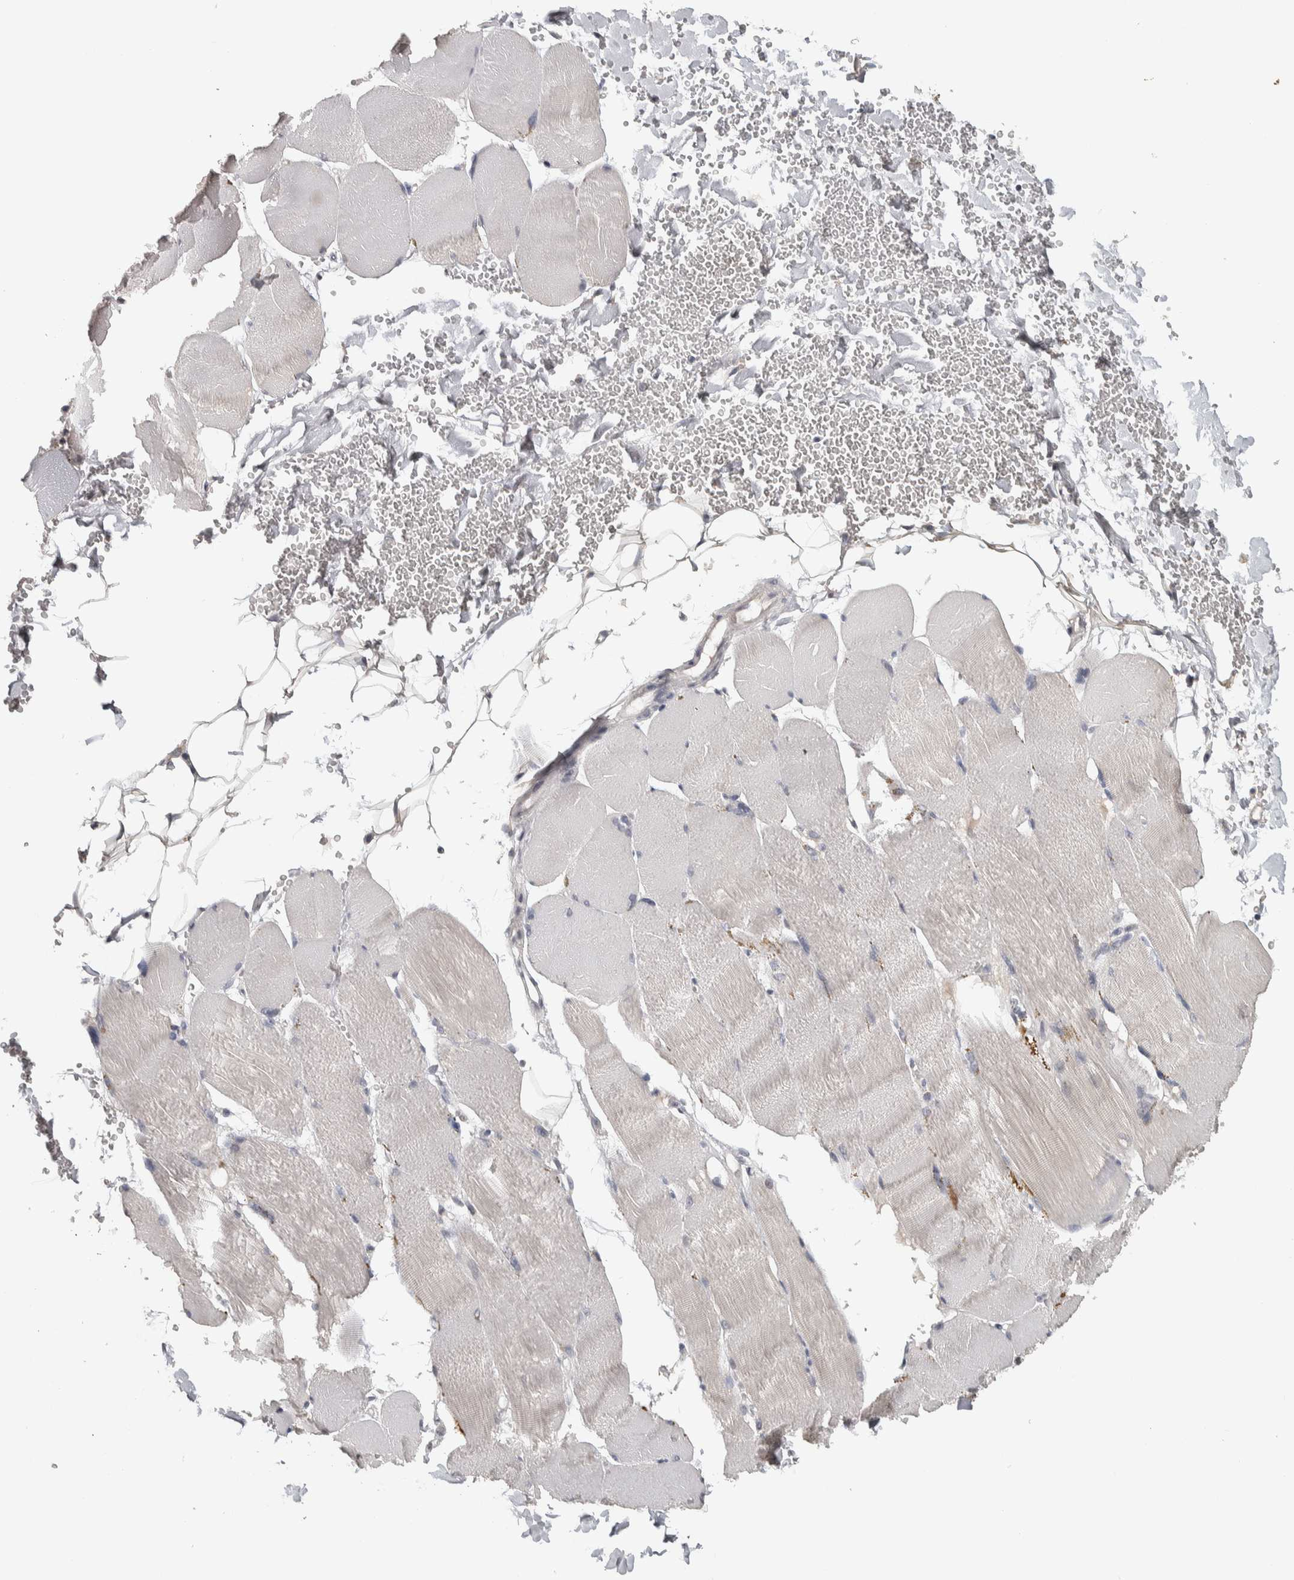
{"staining": {"intensity": "negative", "quantity": "none", "location": "none"}, "tissue": "skeletal muscle", "cell_type": "Myocytes", "image_type": "normal", "snomed": [{"axis": "morphology", "description": "Normal tissue, NOS"}, {"axis": "topography", "description": "Skin"}, {"axis": "topography", "description": "Skeletal muscle"}], "caption": "IHC photomicrograph of benign skeletal muscle: skeletal muscle stained with DAB exhibits no significant protein expression in myocytes.", "gene": "NECAB1", "patient": {"sex": "male", "age": 83}}